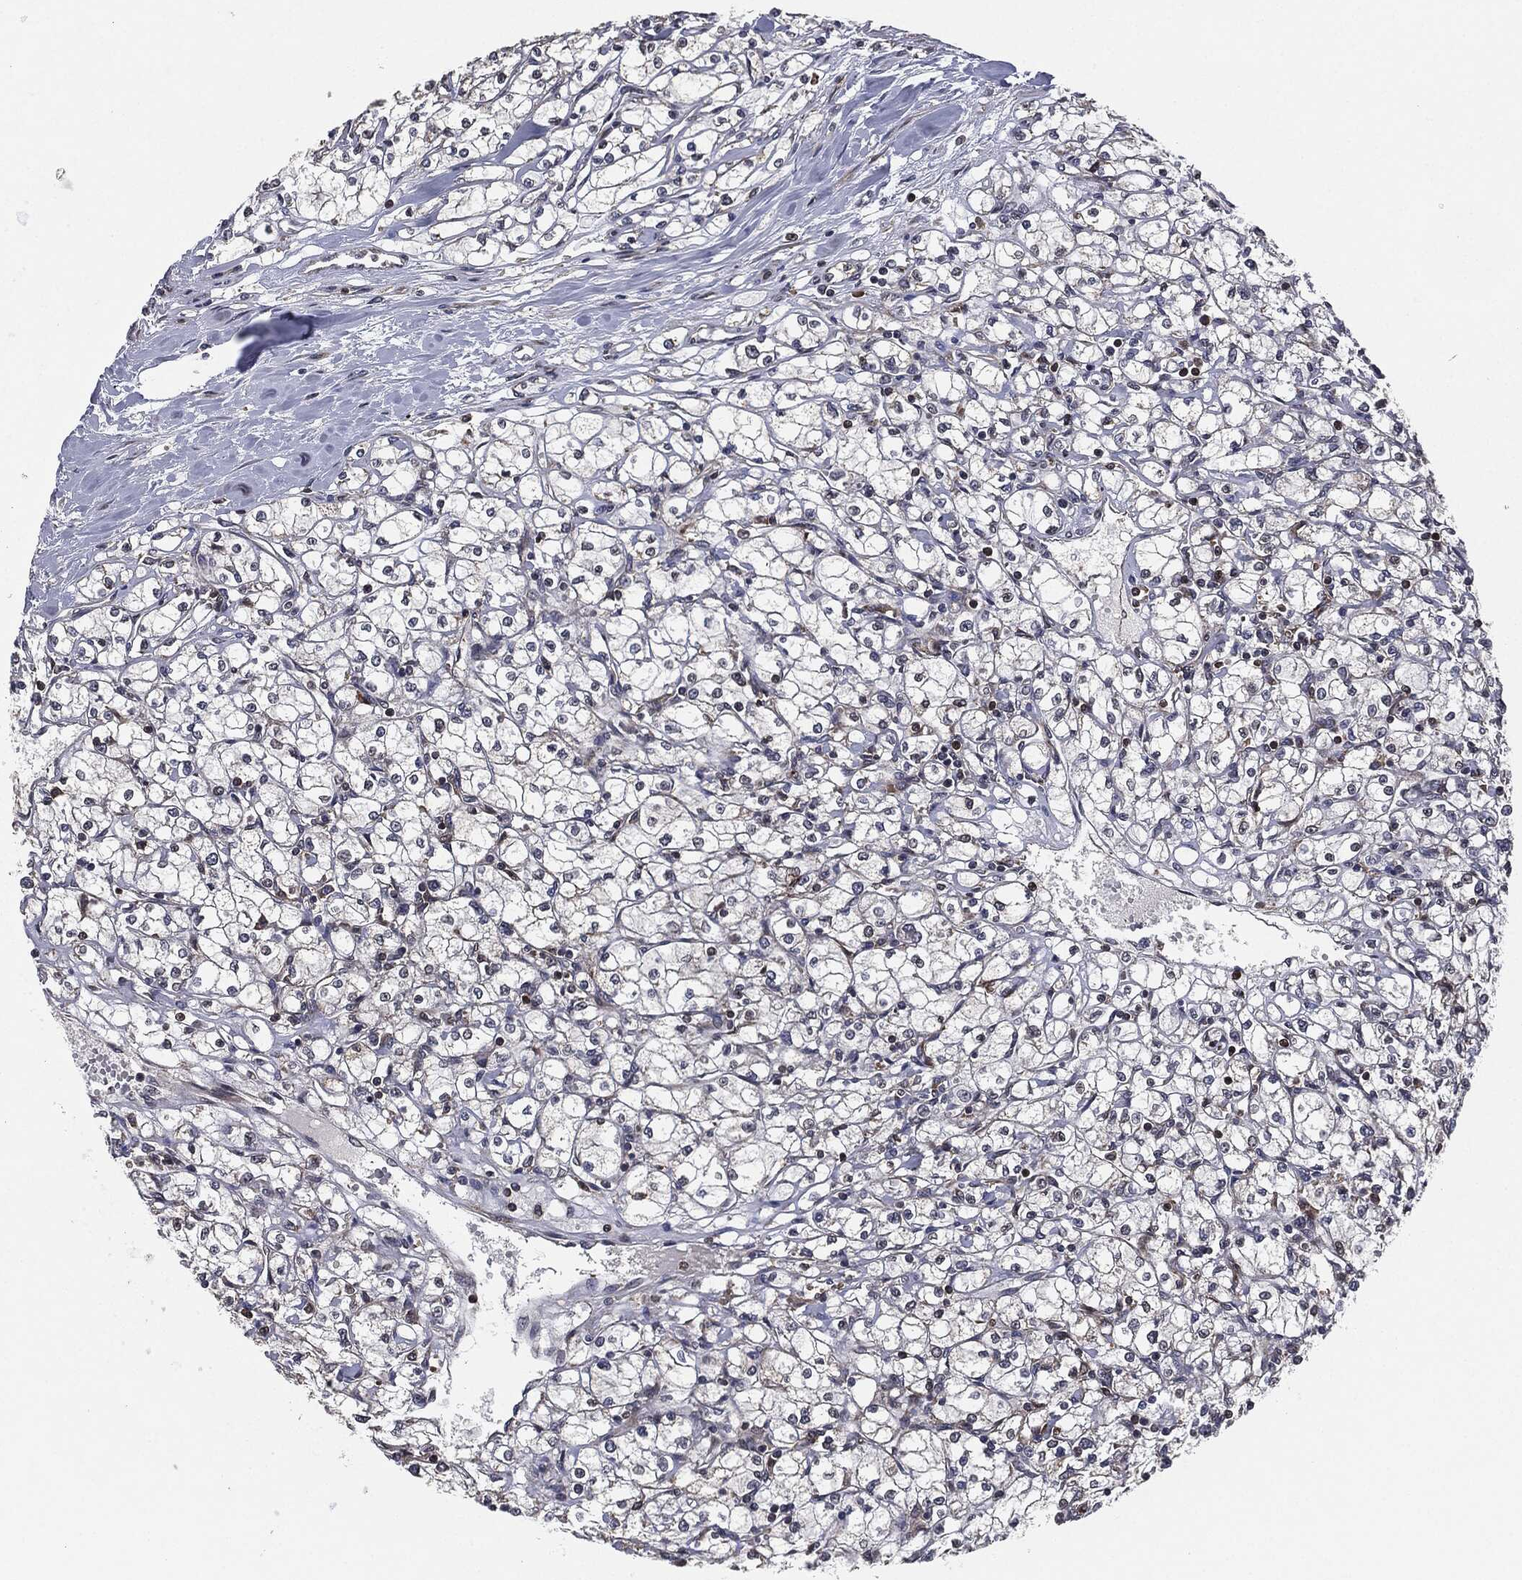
{"staining": {"intensity": "negative", "quantity": "none", "location": "none"}, "tissue": "renal cancer", "cell_type": "Tumor cells", "image_type": "cancer", "snomed": [{"axis": "morphology", "description": "Adenocarcinoma, NOS"}, {"axis": "topography", "description": "Kidney"}], "caption": "Image shows no protein staining in tumor cells of renal cancer (adenocarcinoma) tissue.", "gene": "UBR1", "patient": {"sex": "male", "age": 67}}